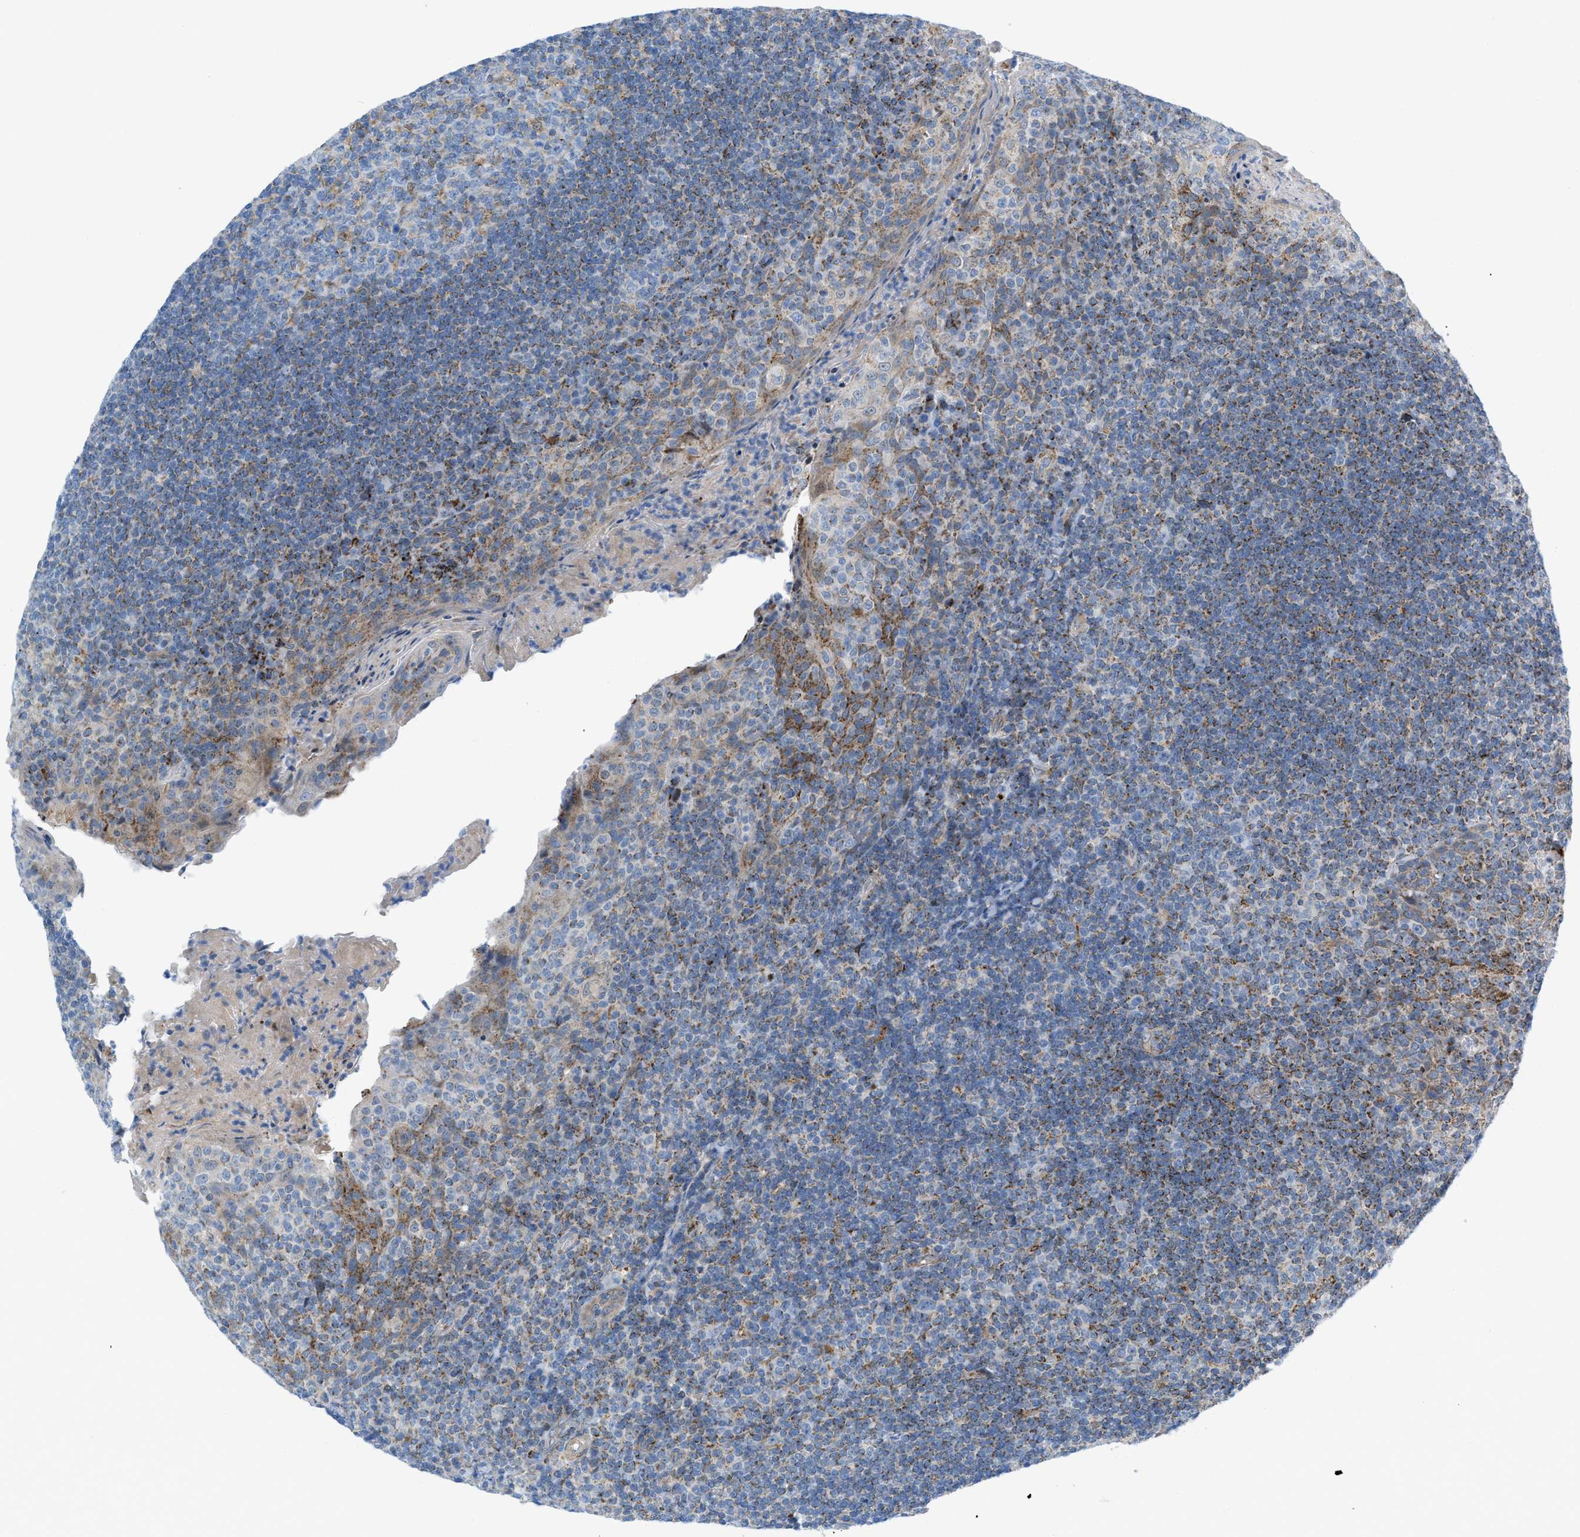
{"staining": {"intensity": "moderate", "quantity": "25%-75%", "location": "cytoplasmic/membranous"}, "tissue": "tonsil", "cell_type": "Germinal center cells", "image_type": "normal", "snomed": [{"axis": "morphology", "description": "Normal tissue, NOS"}, {"axis": "topography", "description": "Tonsil"}], "caption": "Protein staining displays moderate cytoplasmic/membranous staining in approximately 25%-75% of germinal center cells in benign tonsil.", "gene": "RBBP9", "patient": {"sex": "male", "age": 17}}